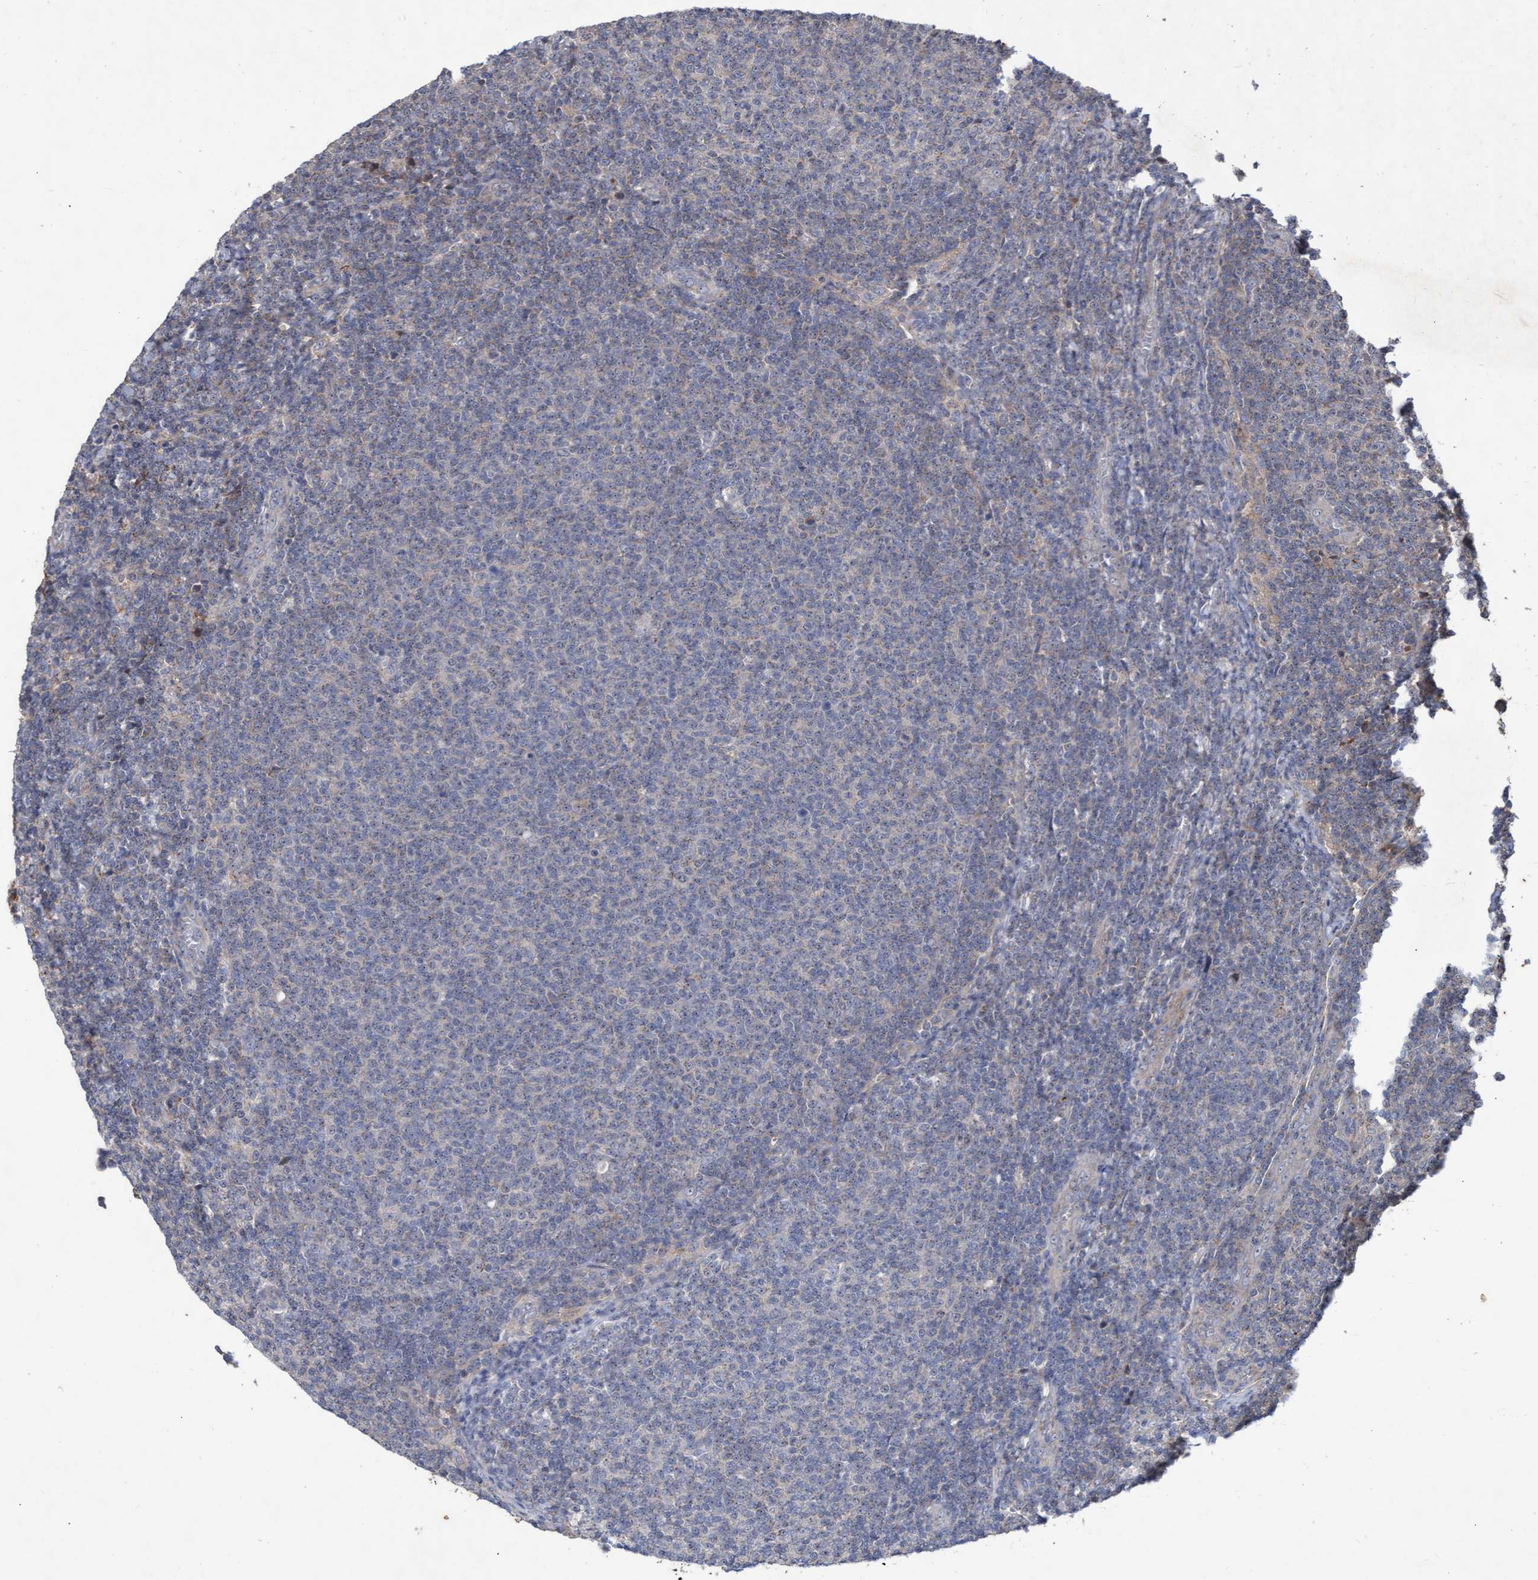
{"staining": {"intensity": "negative", "quantity": "none", "location": "none"}, "tissue": "lymphoma", "cell_type": "Tumor cells", "image_type": "cancer", "snomed": [{"axis": "morphology", "description": "Malignant lymphoma, non-Hodgkin's type, Low grade"}, {"axis": "topography", "description": "Lymph node"}], "caption": "The photomicrograph displays no significant staining in tumor cells of lymphoma.", "gene": "ABCF2", "patient": {"sex": "male", "age": 66}}